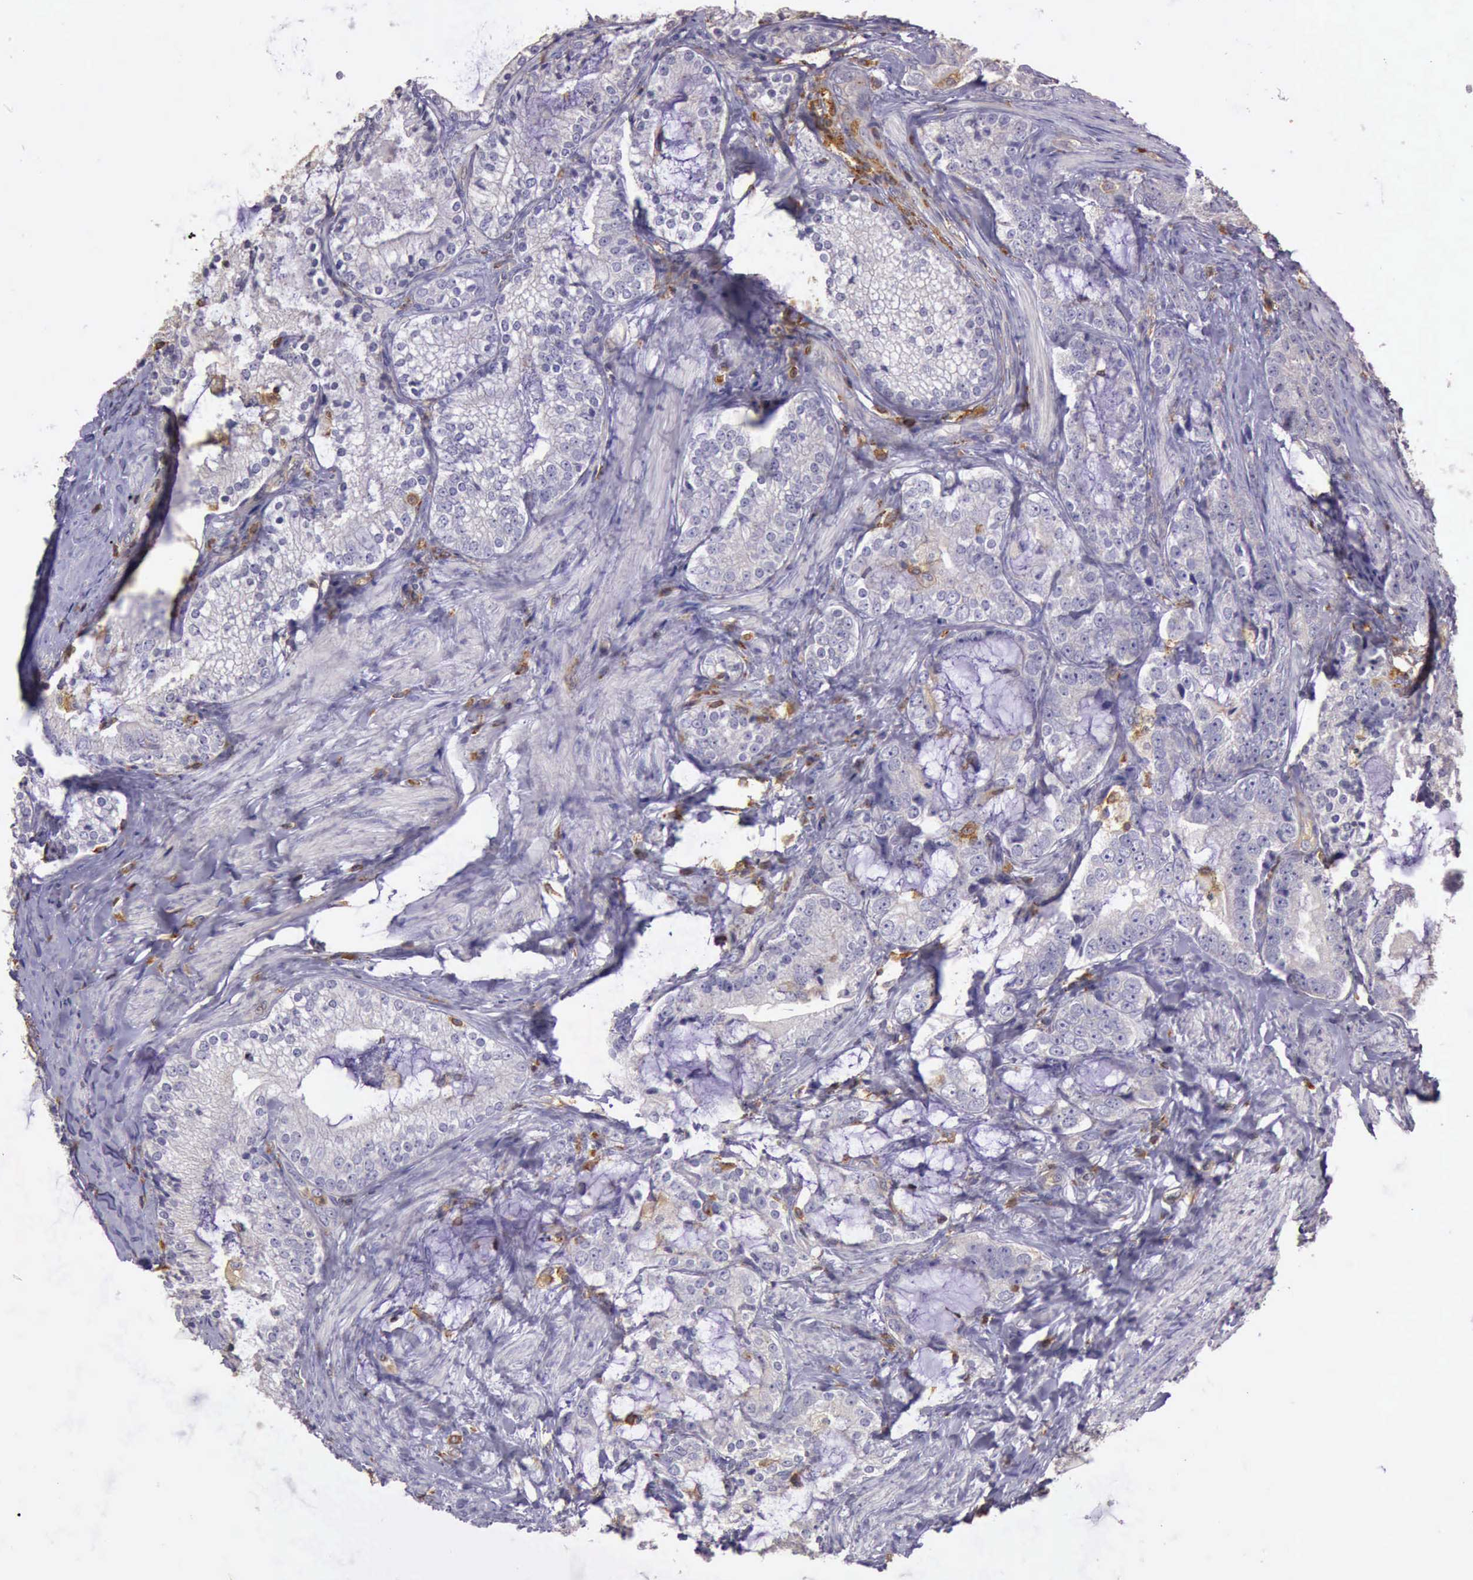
{"staining": {"intensity": "weak", "quantity": "<25%", "location": "cytoplasmic/membranous"}, "tissue": "prostate cancer", "cell_type": "Tumor cells", "image_type": "cancer", "snomed": [{"axis": "morphology", "description": "Adenocarcinoma, High grade"}, {"axis": "topography", "description": "Prostate"}], "caption": "The histopathology image shows no staining of tumor cells in high-grade adenocarcinoma (prostate).", "gene": "ARHGAP4", "patient": {"sex": "male", "age": 63}}